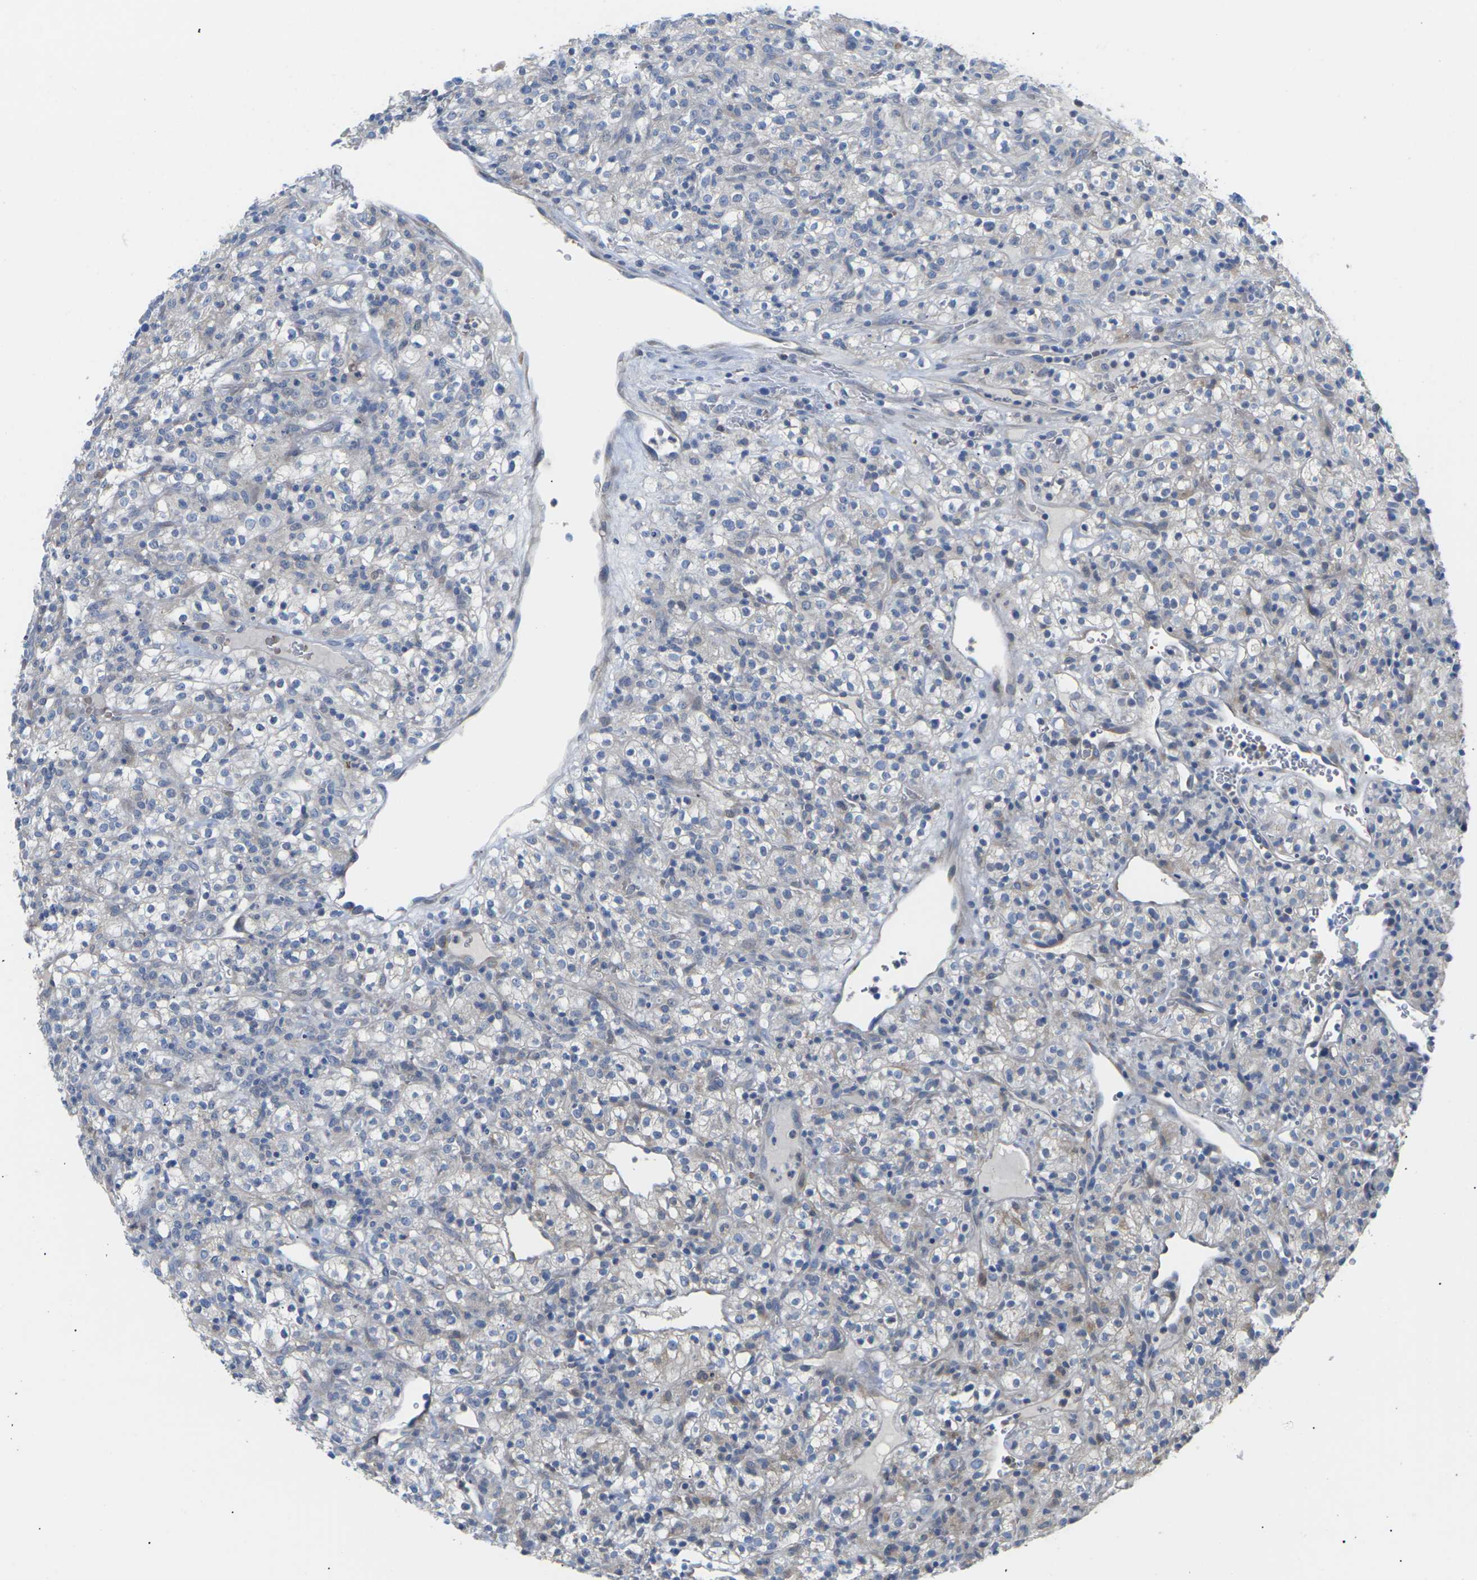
{"staining": {"intensity": "negative", "quantity": "none", "location": "none"}, "tissue": "renal cancer", "cell_type": "Tumor cells", "image_type": "cancer", "snomed": [{"axis": "morphology", "description": "Normal tissue, NOS"}, {"axis": "morphology", "description": "Adenocarcinoma, NOS"}, {"axis": "topography", "description": "Kidney"}], "caption": "Adenocarcinoma (renal) was stained to show a protein in brown. There is no significant positivity in tumor cells. (DAB immunohistochemistry (IHC) visualized using brightfield microscopy, high magnification).", "gene": "TMCO4", "patient": {"sex": "female", "age": 72}}